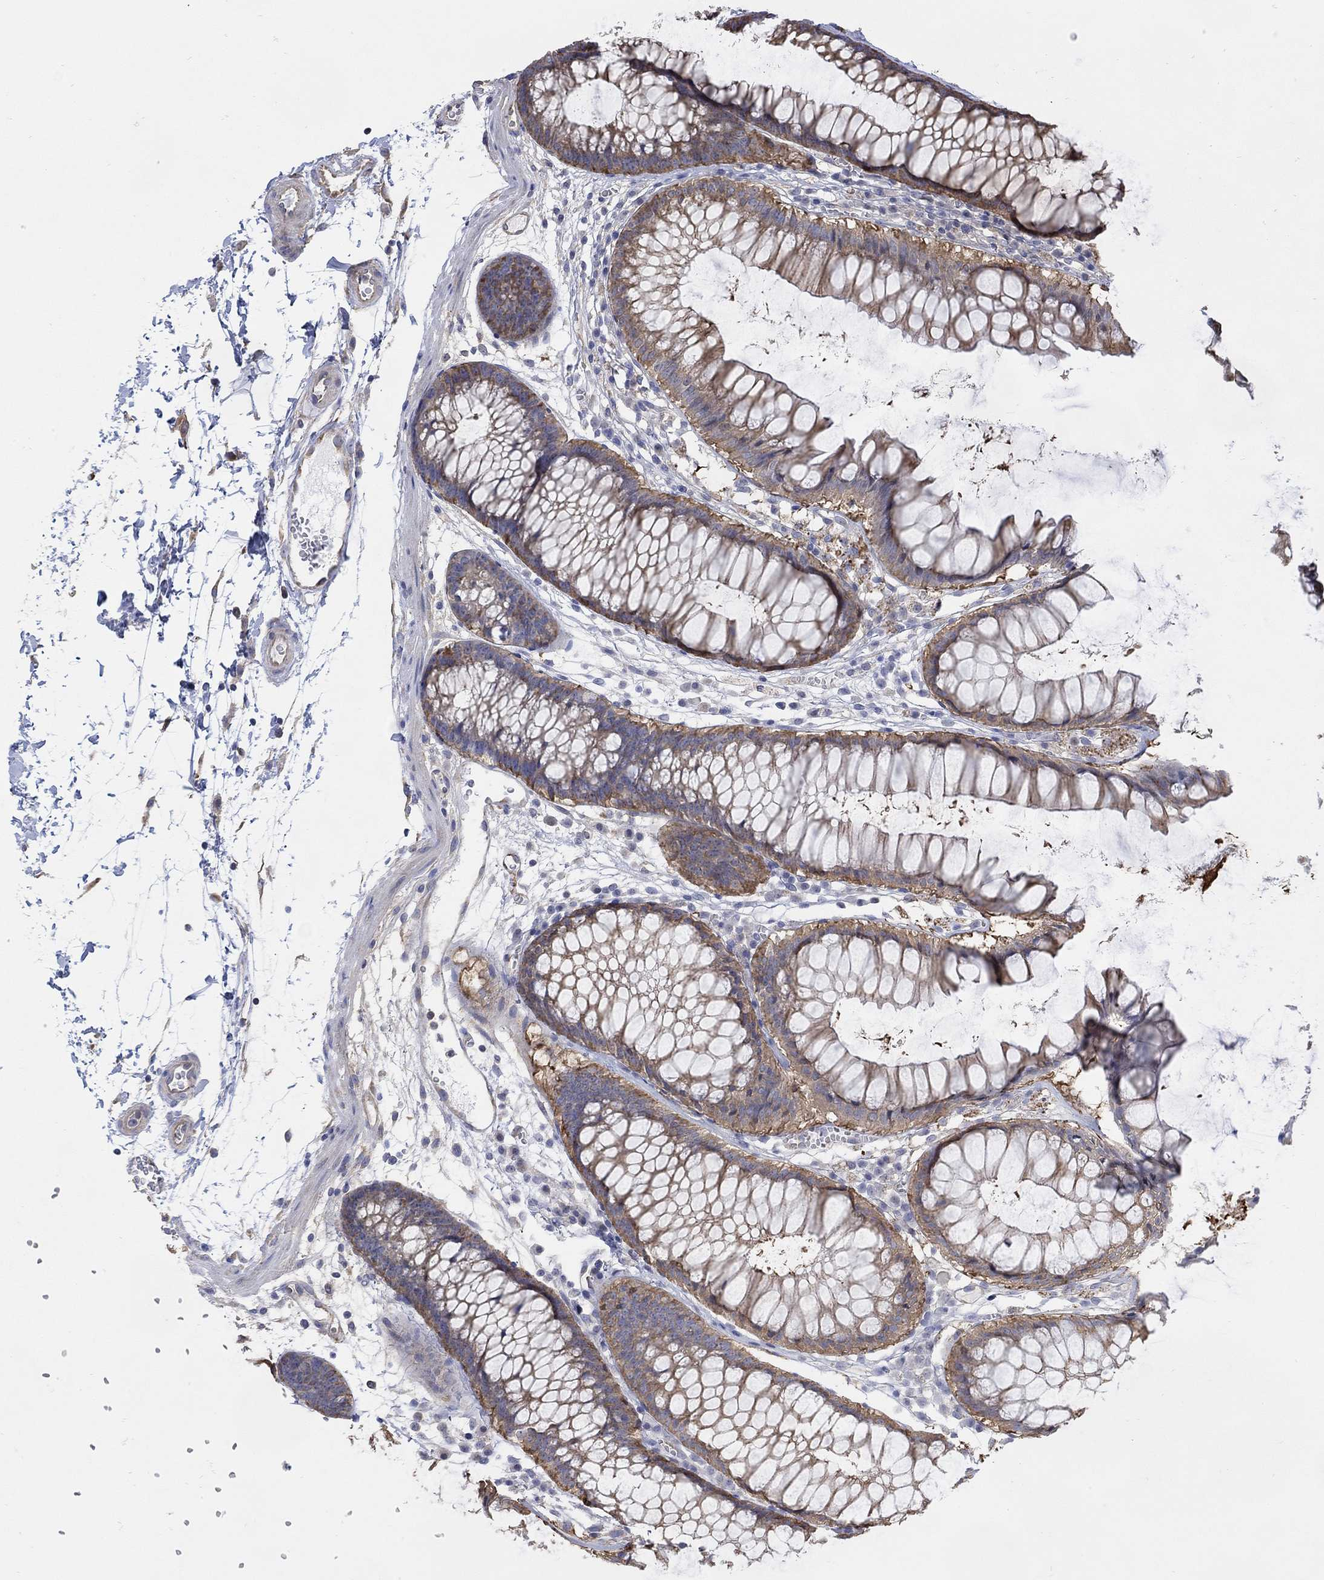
{"staining": {"intensity": "negative", "quantity": "none", "location": "none"}, "tissue": "colon", "cell_type": "Endothelial cells", "image_type": "normal", "snomed": [{"axis": "morphology", "description": "Normal tissue, NOS"}, {"axis": "morphology", "description": "Adenocarcinoma, NOS"}, {"axis": "topography", "description": "Colon"}], "caption": "Human colon stained for a protein using IHC shows no staining in endothelial cells.", "gene": "TEKT3", "patient": {"sex": "male", "age": 65}}